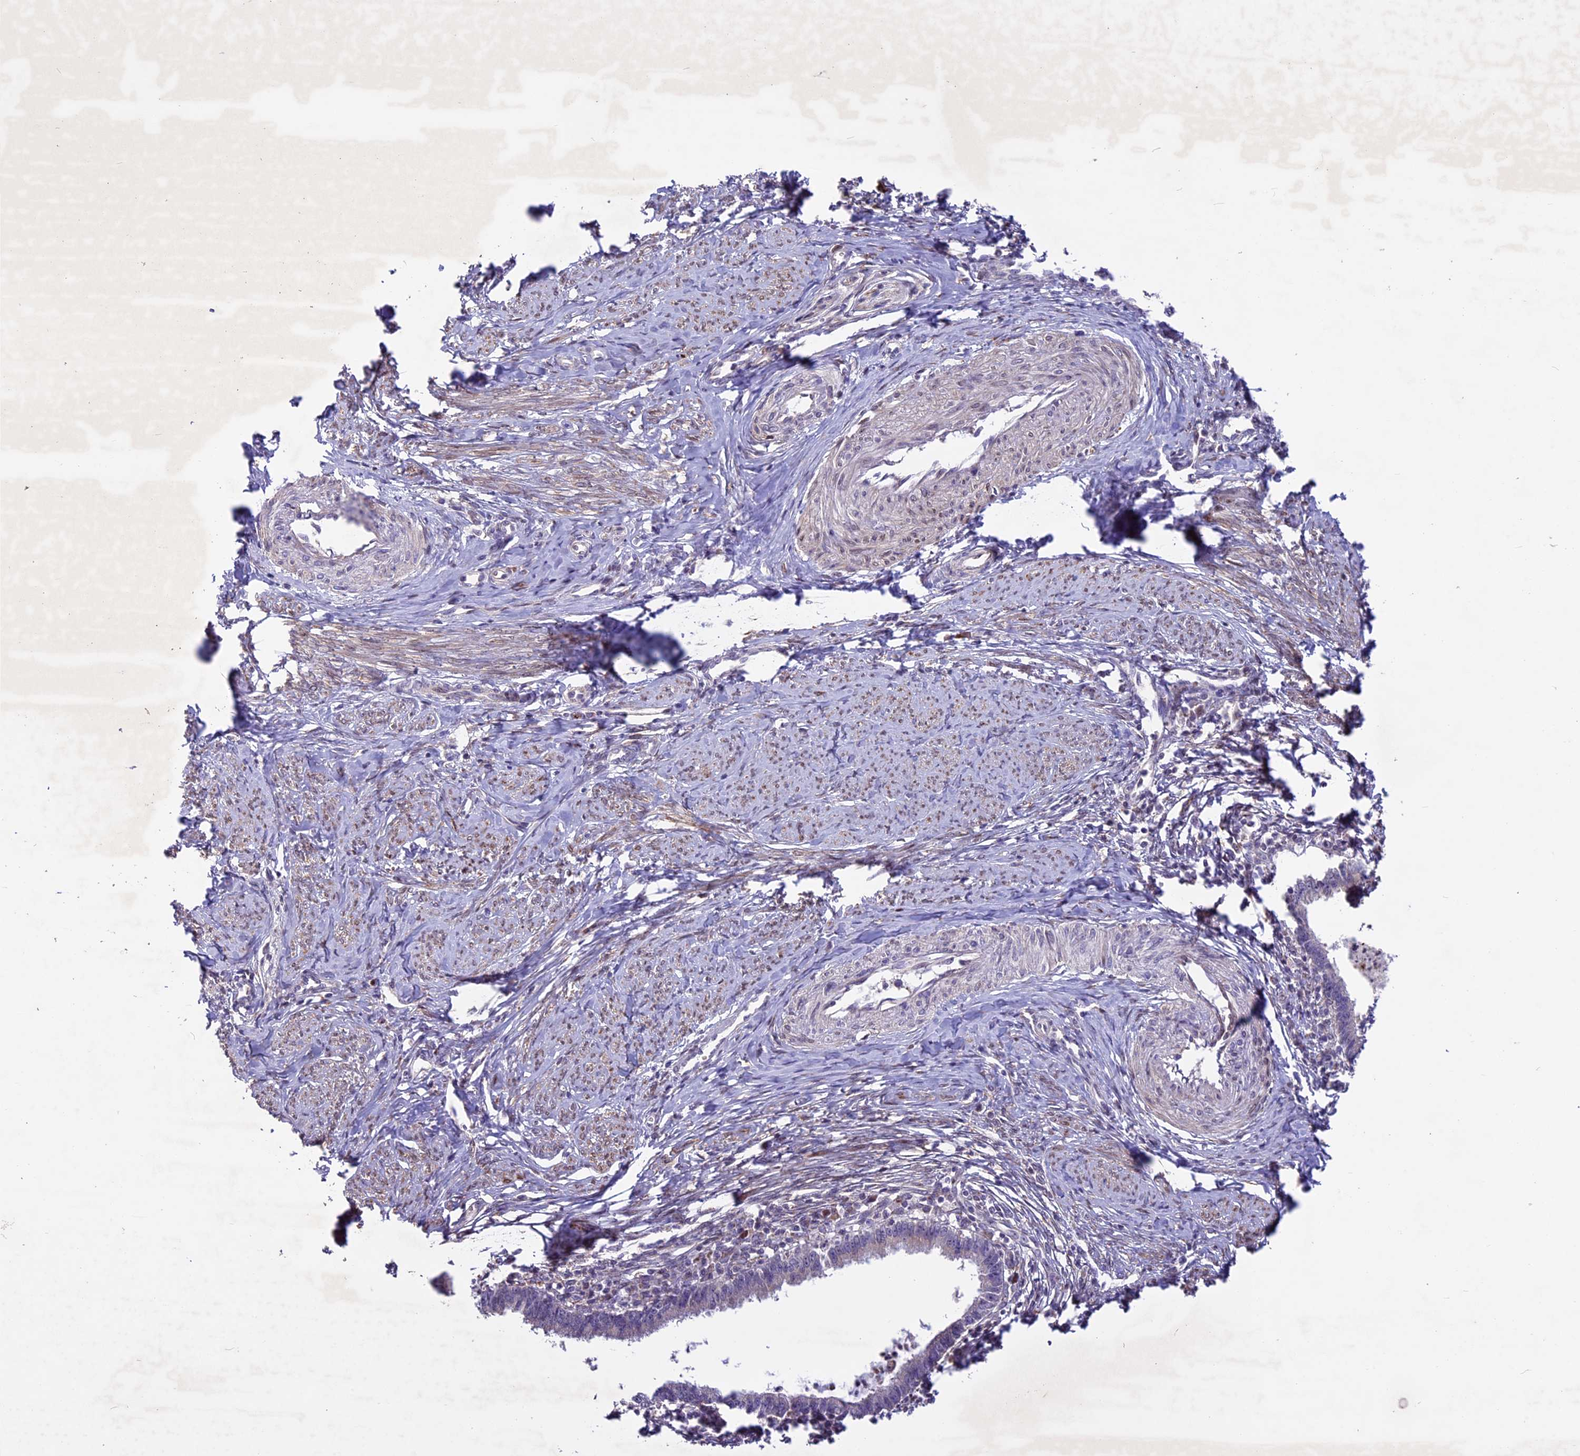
{"staining": {"intensity": "moderate", "quantity": "<25%", "location": "cytoplasmic/membranous,nuclear"}, "tissue": "cervical cancer", "cell_type": "Tumor cells", "image_type": "cancer", "snomed": [{"axis": "morphology", "description": "Adenocarcinoma, NOS"}, {"axis": "topography", "description": "Cervix"}], "caption": "Protein expression analysis of human cervical cancer reveals moderate cytoplasmic/membranous and nuclear expression in about <25% of tumor cells. (IHC, brightfield microscopy, high magnification).", "gene": "MIEF2", "patient": {"sex": "female", "age": 36}}